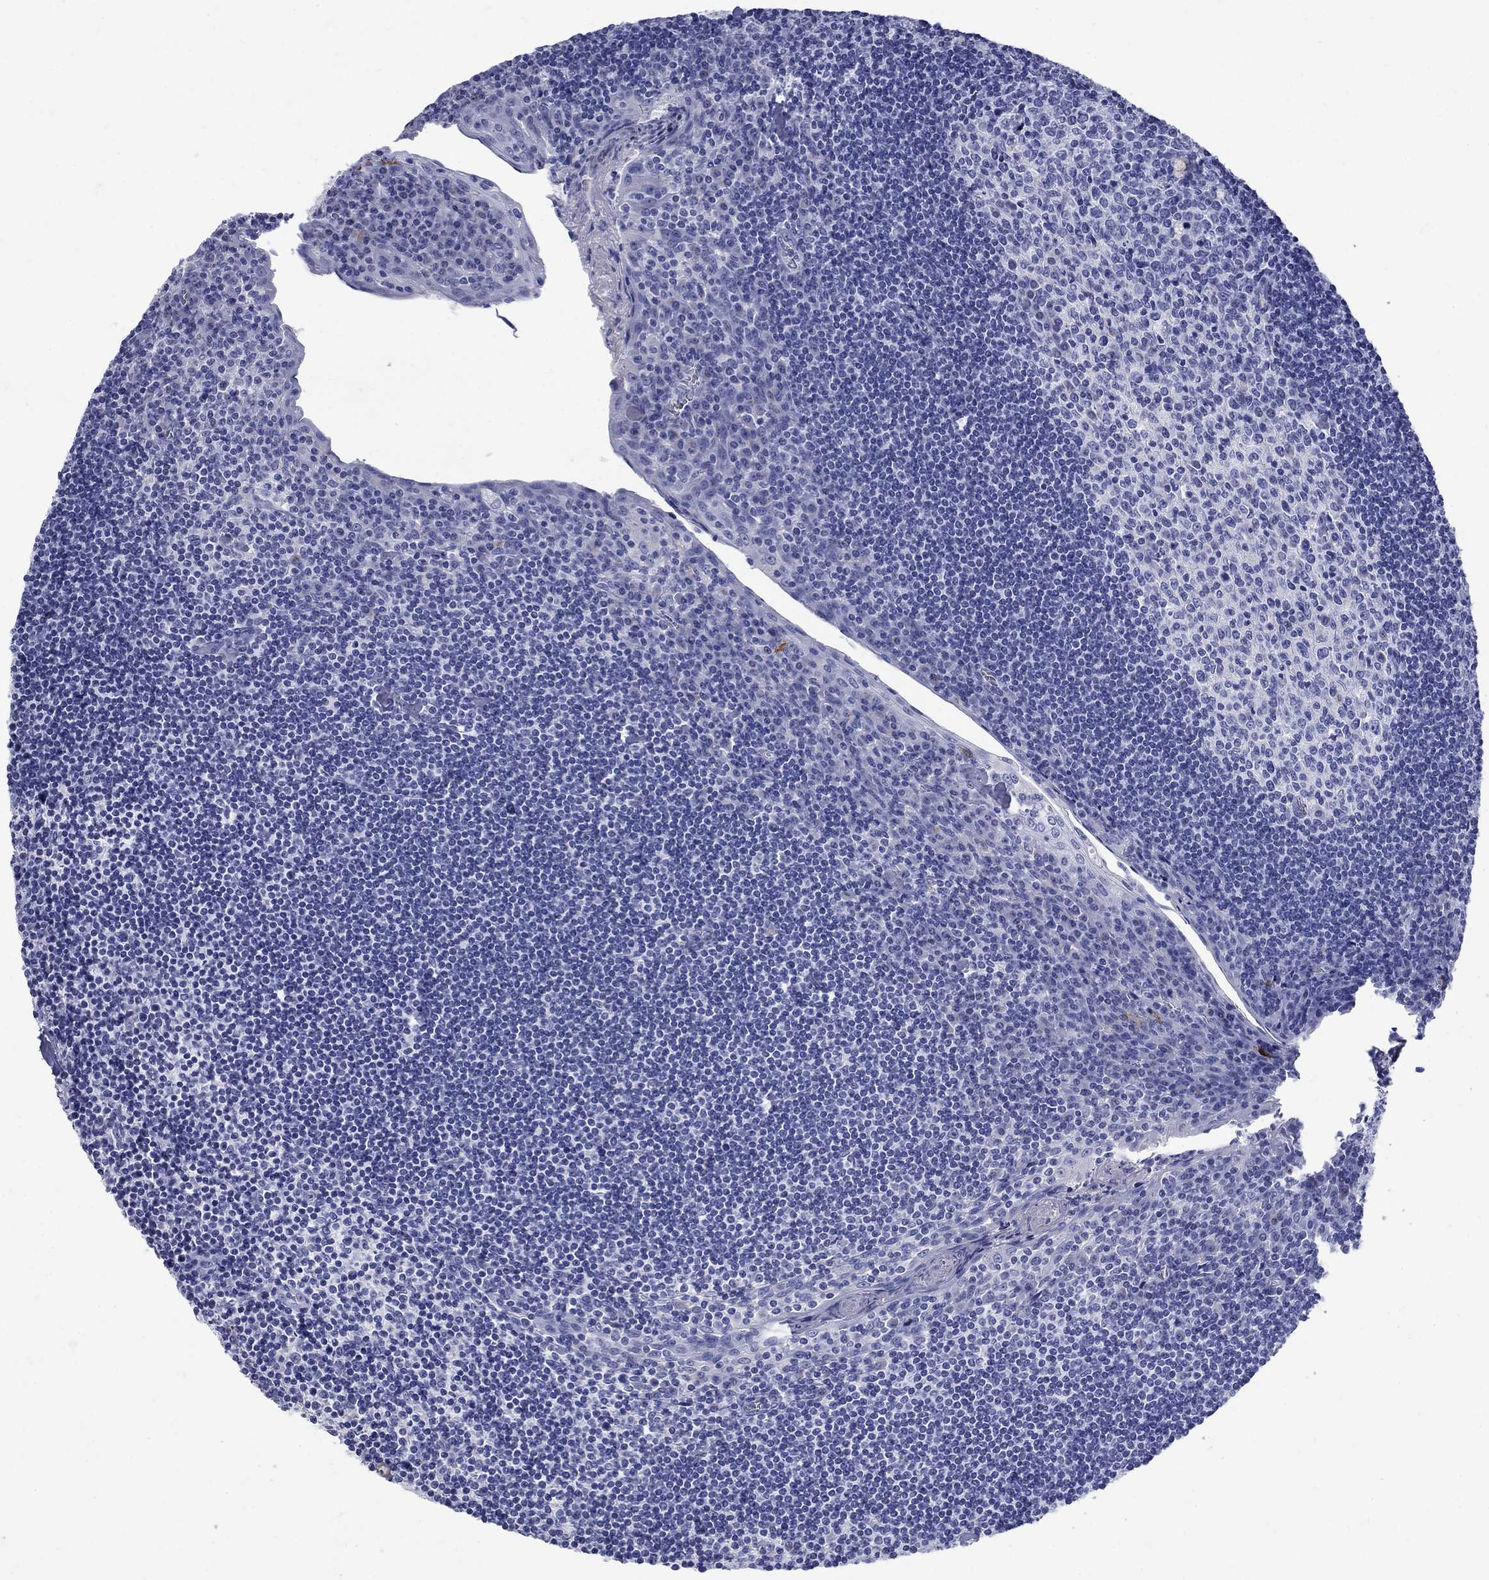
{"staining": {"intensity": "negative", "quantity": "none", "location": "none"}, "tissue": "tonsil", "cell_type": "Germinal center cells", "image_type": "normal", "snomed": [{"axis": "morphology", "description": "Normal tissue, NOS"}, {"axis": "topography", "description": "Tonsil"}], "caption": "An IHC micrograph of normal tonsil is shown. There is no staining in germinal center cells of tonsil. (DAB (3,3'-diaminobenzidine) immunohistochemistry visualized using brightfield microscopy, high magnification).", "gene": "CD1A", "patient": {"sex": "female", "age": 12}}